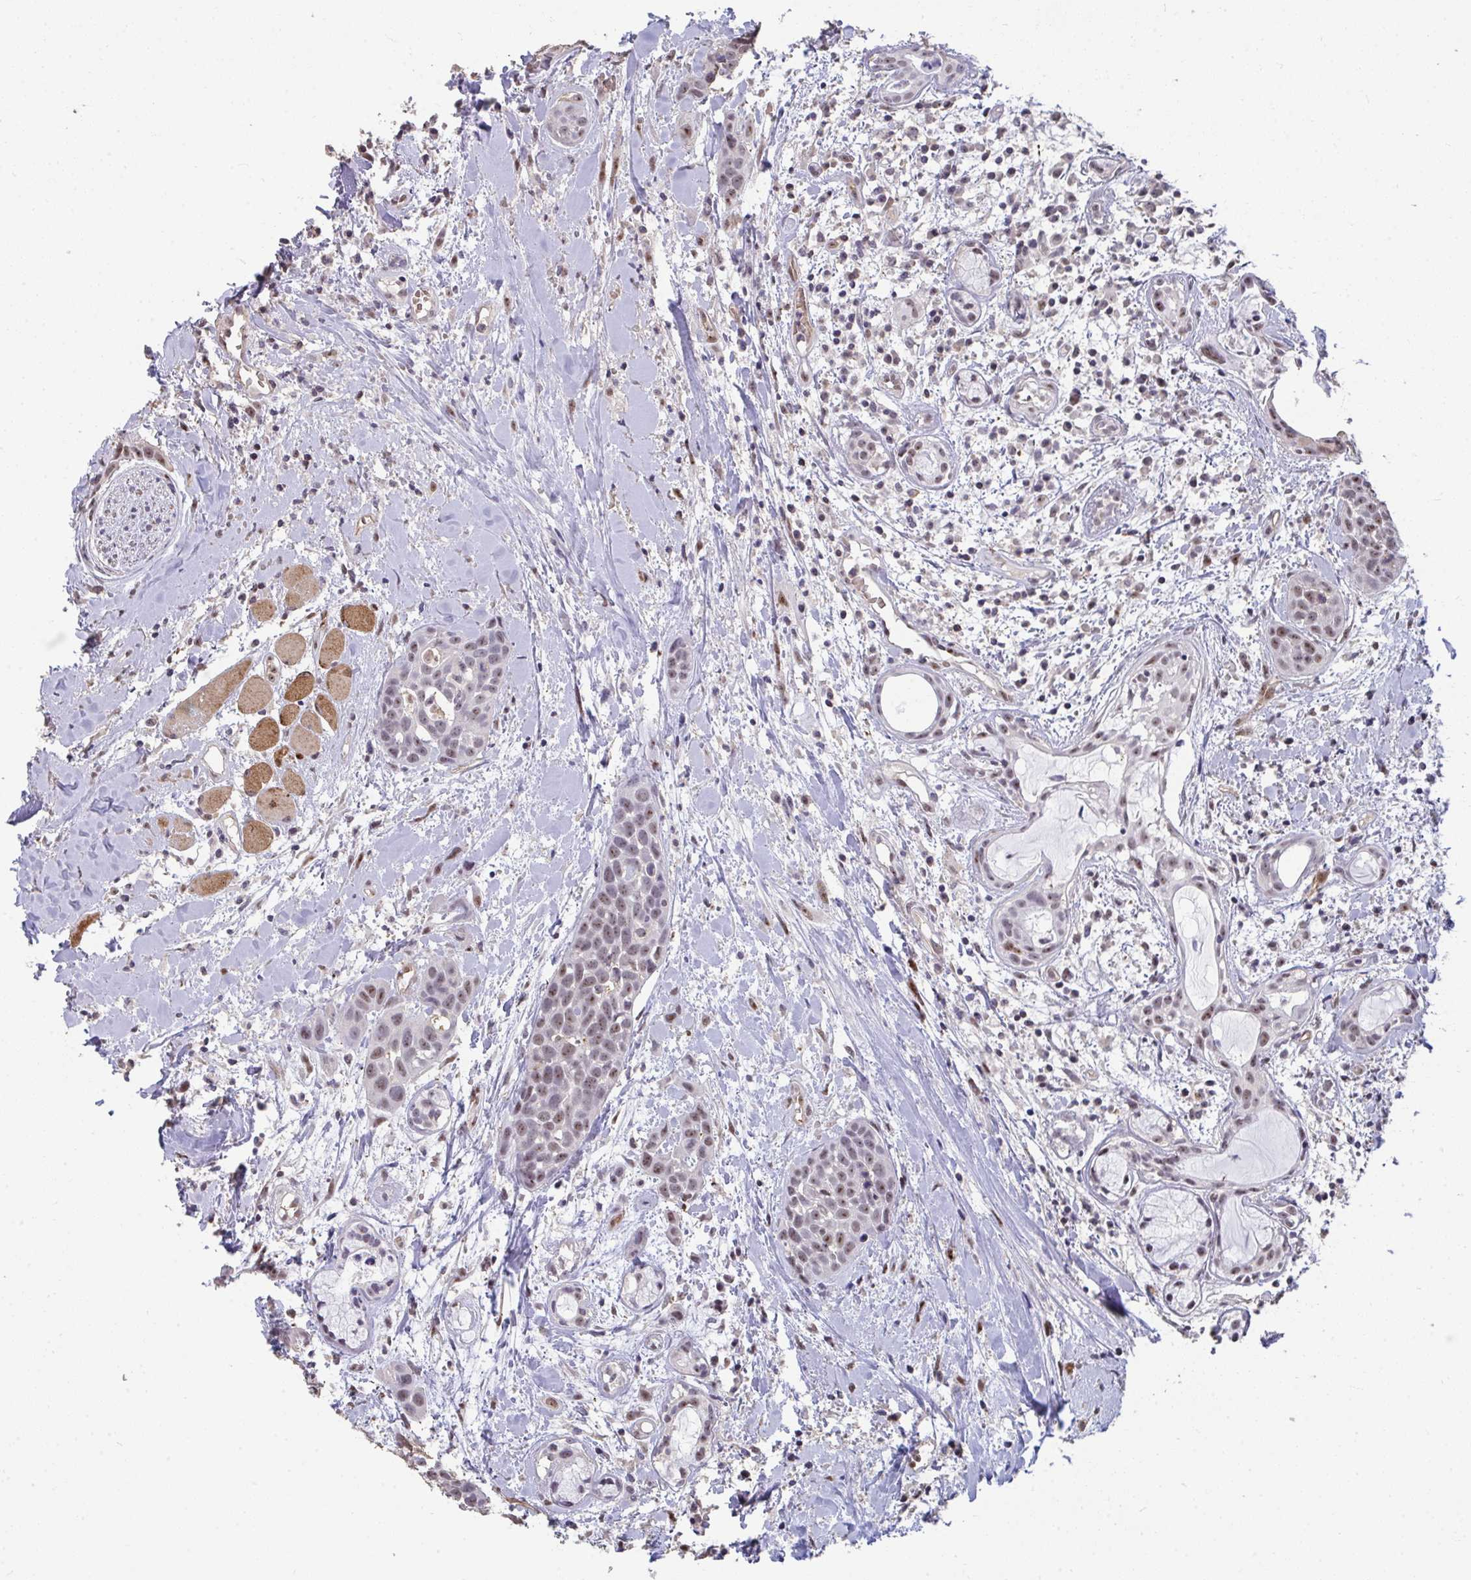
{"staining": {"intensity": "moderate", "quantity": ">75%", "location": "nuclear"}, "tissue": "head and neck cancer", "cell_type": "Tumor cells", "image_type": "cancer", "snomed": [{"axis": "morphology", "description": "Squamous cell carcinoma, NOS"}, {"axis": "topography", "description": "Head-Neck"}], "caption": "Human head and neck cancer (squamous cell carcinoma) stained with a protein marker shows moderate staining in tumor cells.", "gene": "SENP3", "patient": {"sex": "female", "age": 50}}